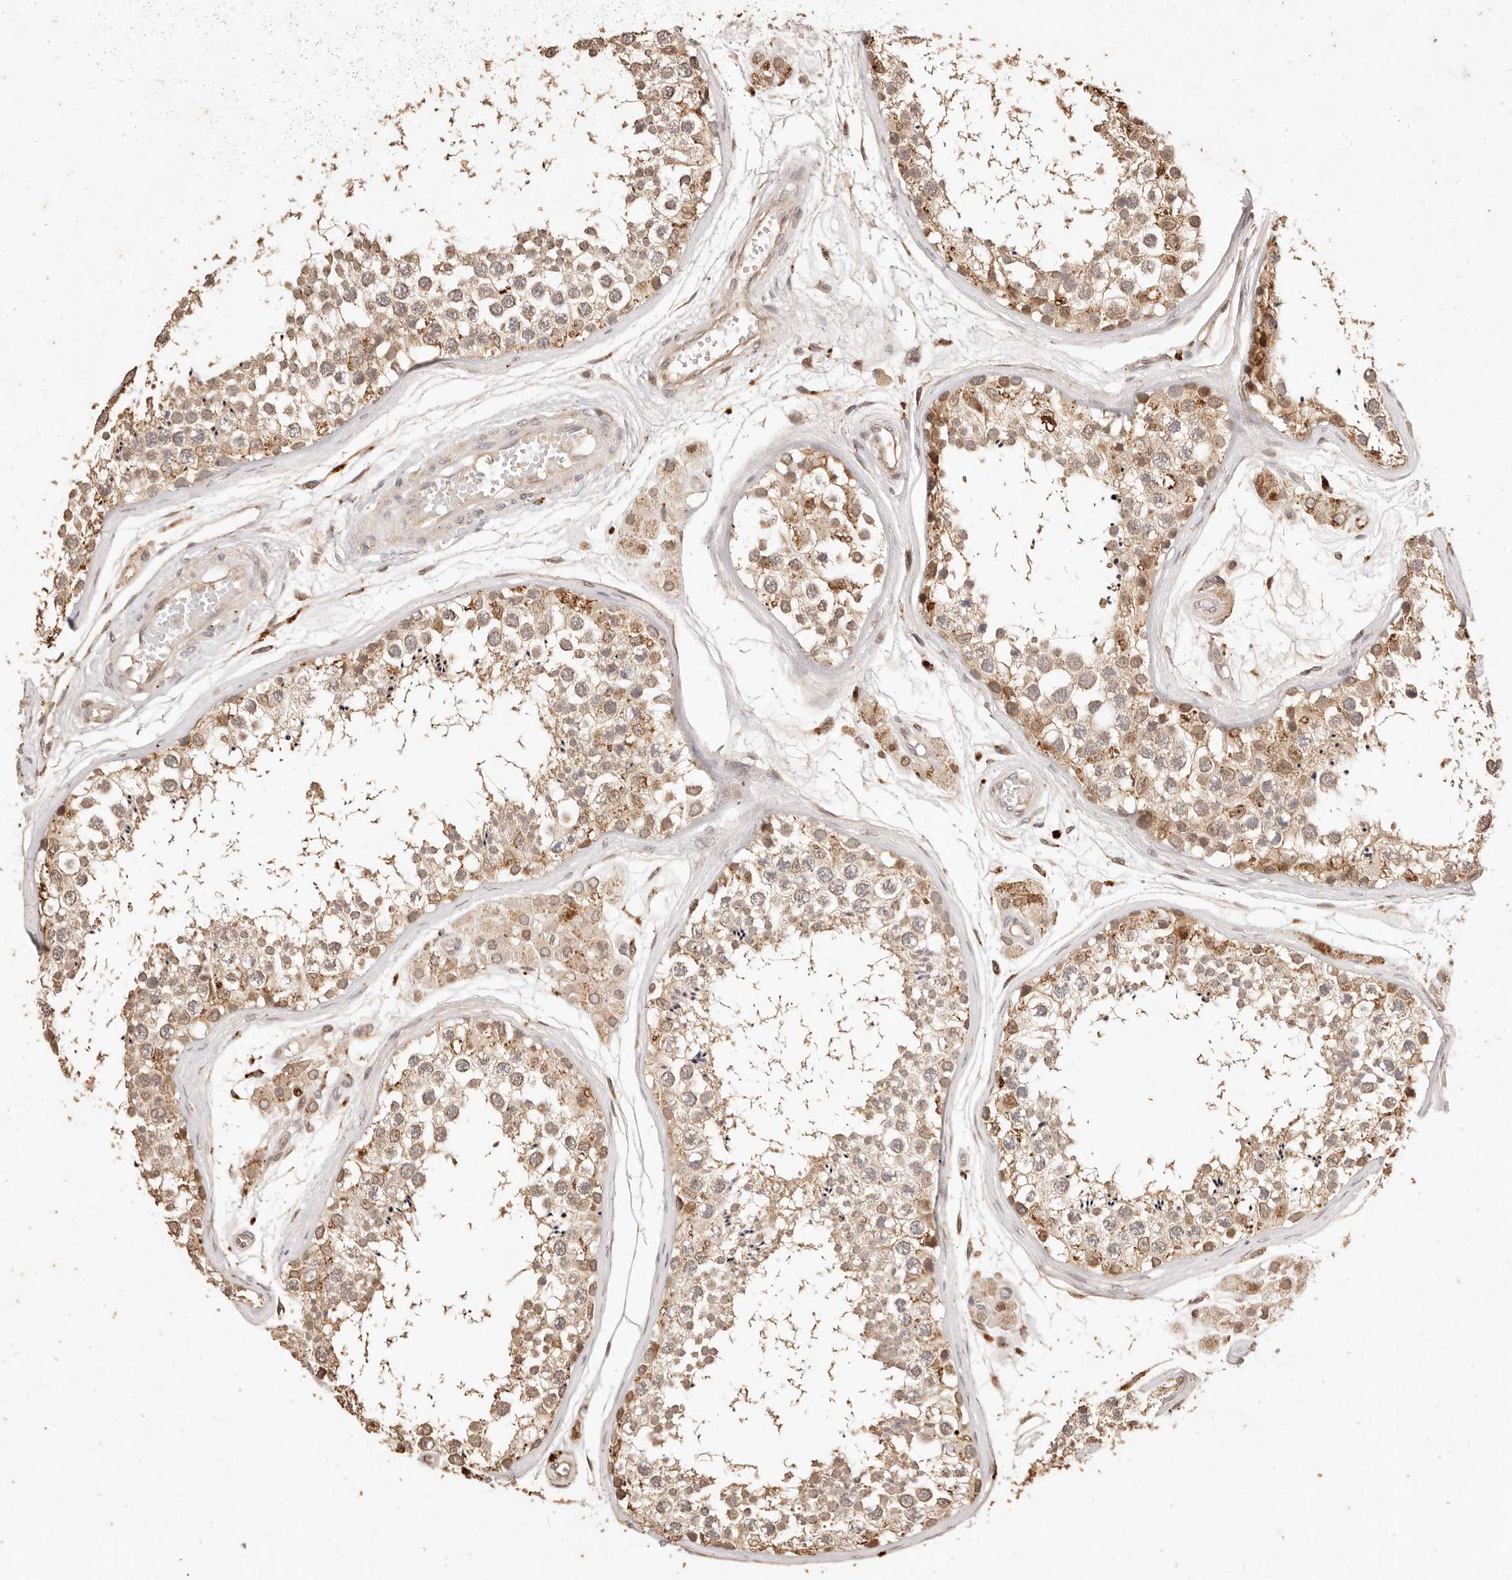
{"staining": {"intensity": "moderate", "quantity": ">75%", "location": "cytoplasmic/membranous,nuclear"}, "tissue": "testis", "cell_type": "Cells in seminiferous ducts", "image_type": "normal", "snomed": [{"axis": "morphology", "description": "Normal tissue, NOS"}, {"axis": "topography", "description": "Testis"}], "caption": "Testis stained for a protein (brown) reveals moderate cytoplasmic/membranous,nuclear positive staining in approximately >75% of cells in seminiferous ducts.", "gene": "KIF9", "patient": {"sex": "male", "age": 56}}